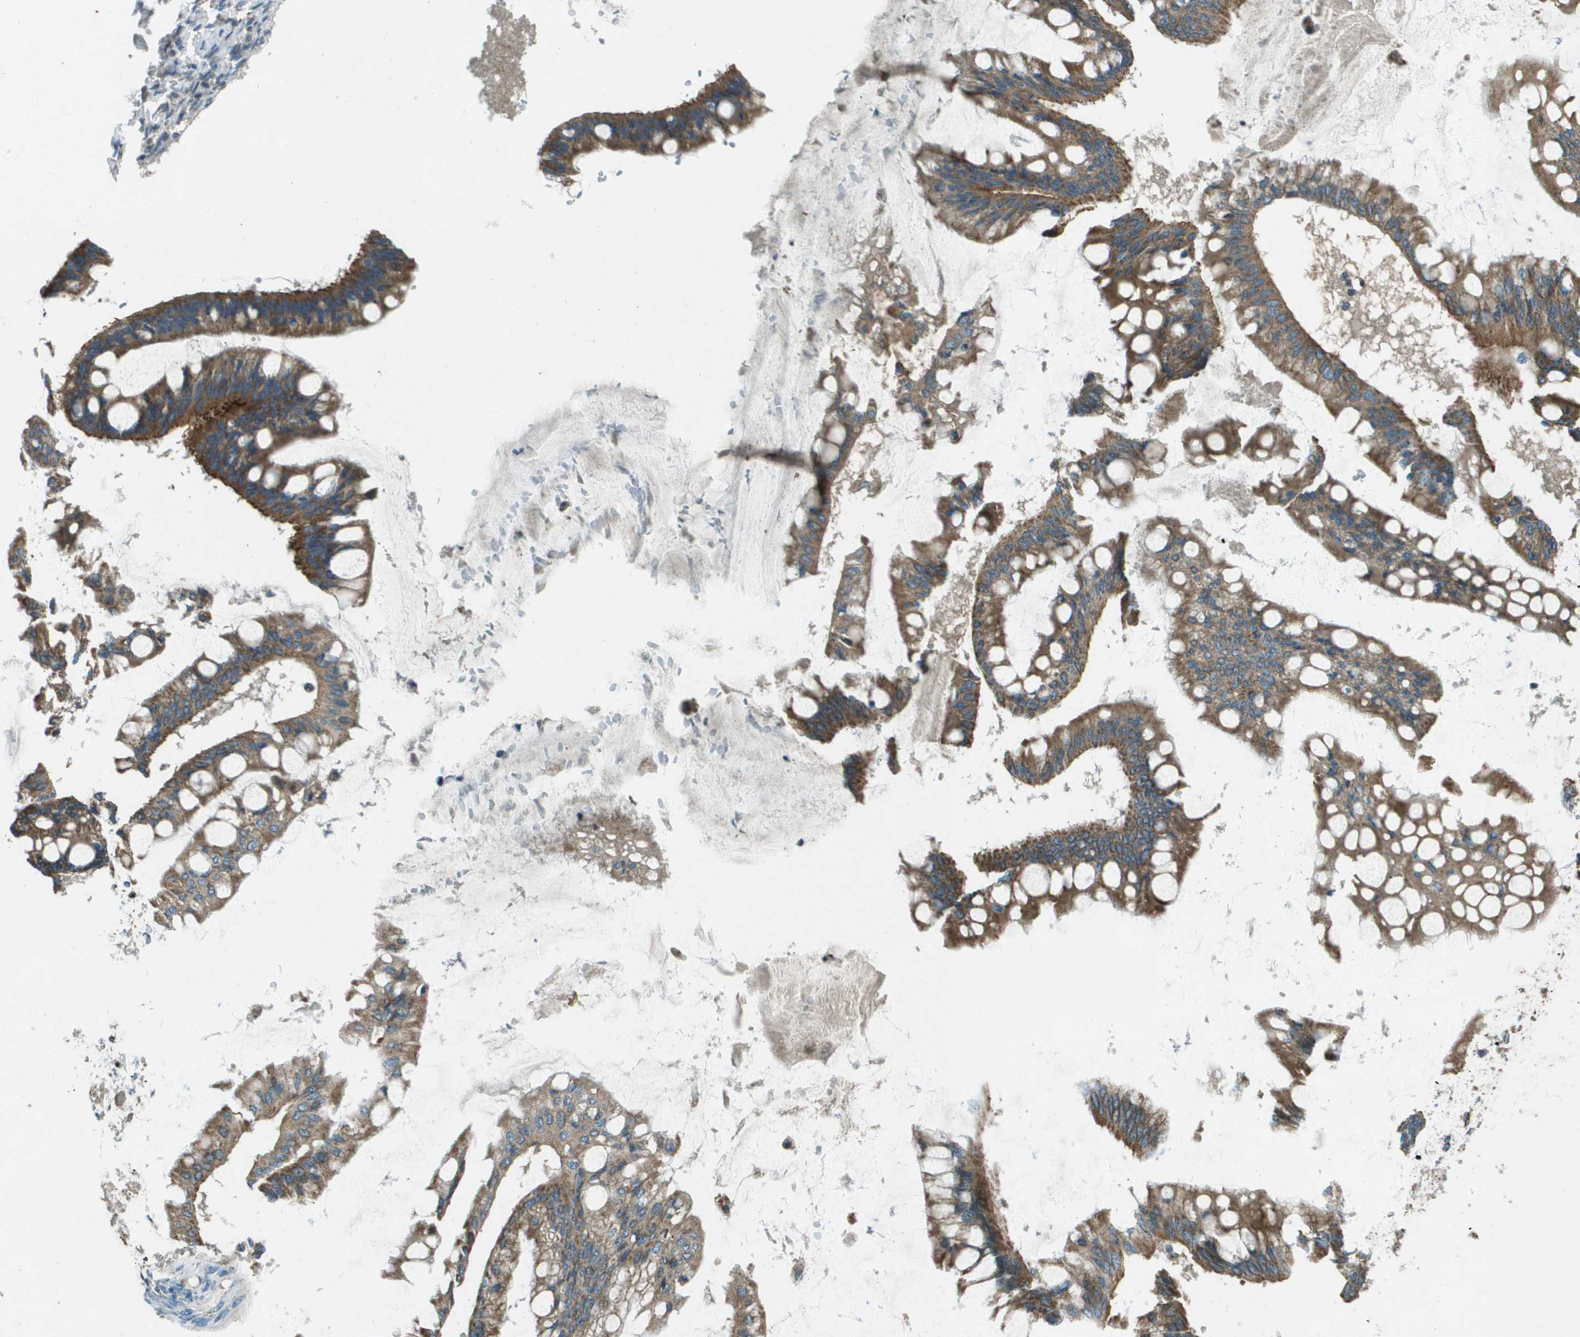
{"staining": {"intensity": "strong", "quantity": ">75%", "location": "cytoplasmic/membranous"}, "tissue": "ovarian cancer", "cell_type": "Tumor cells", "image_type": "cancer", "snomed": [{"axis": "morphology", "description": "Cystadenocarcinoma, mucinous, NOS"}, {"axis": "topography", "description": "Ovary"}], "caption": "A micrograph of mucinous cystadenocarcinoma (ovarian) stained for a protein shows strong cytoplasmic/membranous brown staining in tumor cells.", "gene": "MIGA1", "patient": {"sex": "female", "age": 73}}